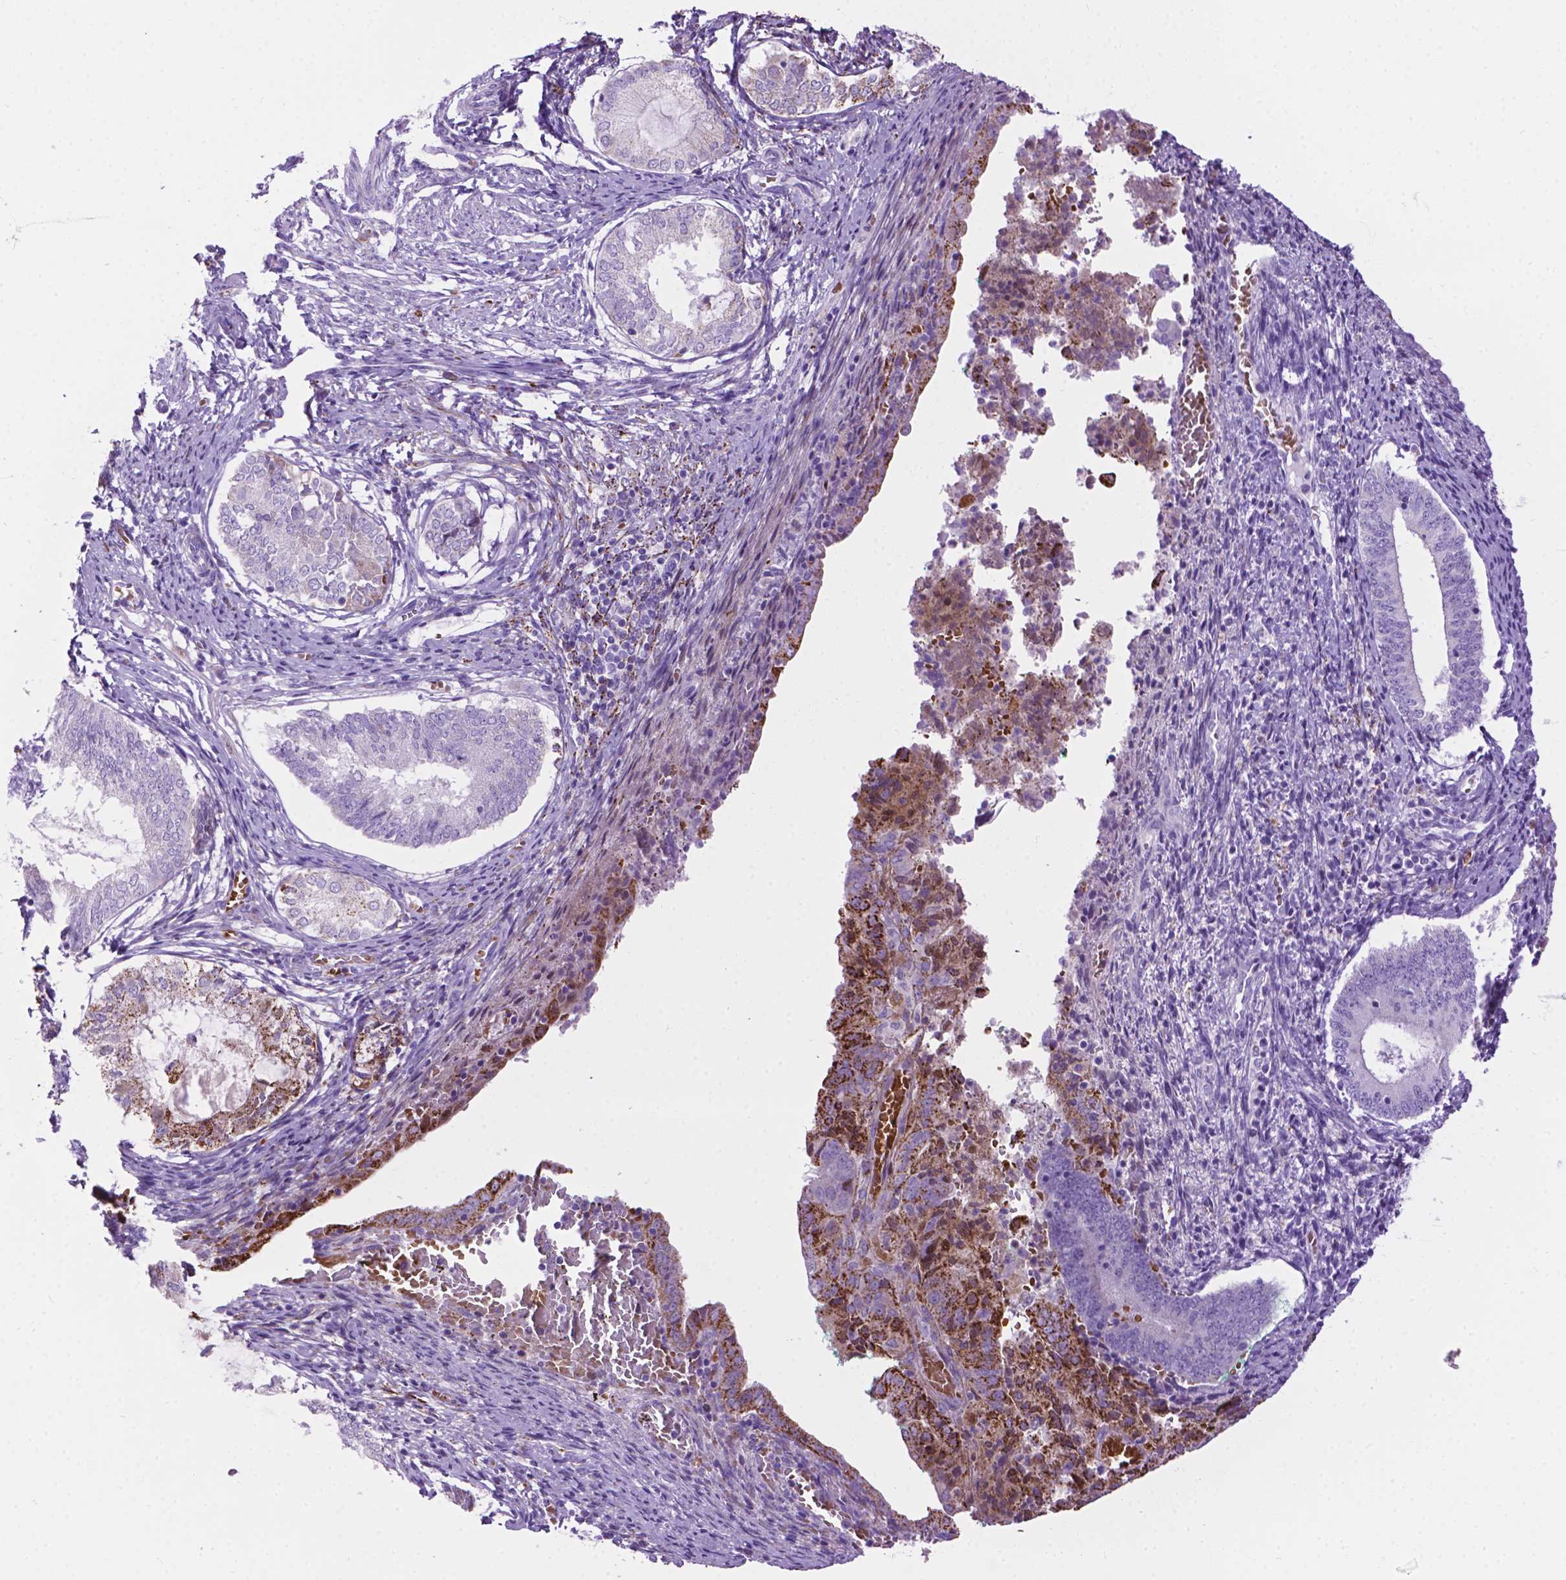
{"staining": {"intensity": "negative", "quantity": "none", "location": "none"}, "tissue": "endometrium", "cell_type": "Cells in endometrial stroma", "image_type": "normal", "snomed": [{"axis": "morphology", "description": "Normal tissue, NOS"}, {"axis": "topography", "description": "Endometrium"}], "caption": "Cells in endometrial stroma show no significant positivity in normal endometrium.", "gene": "TMEM132E", "patient": {"sex": "female", "age": 50}}